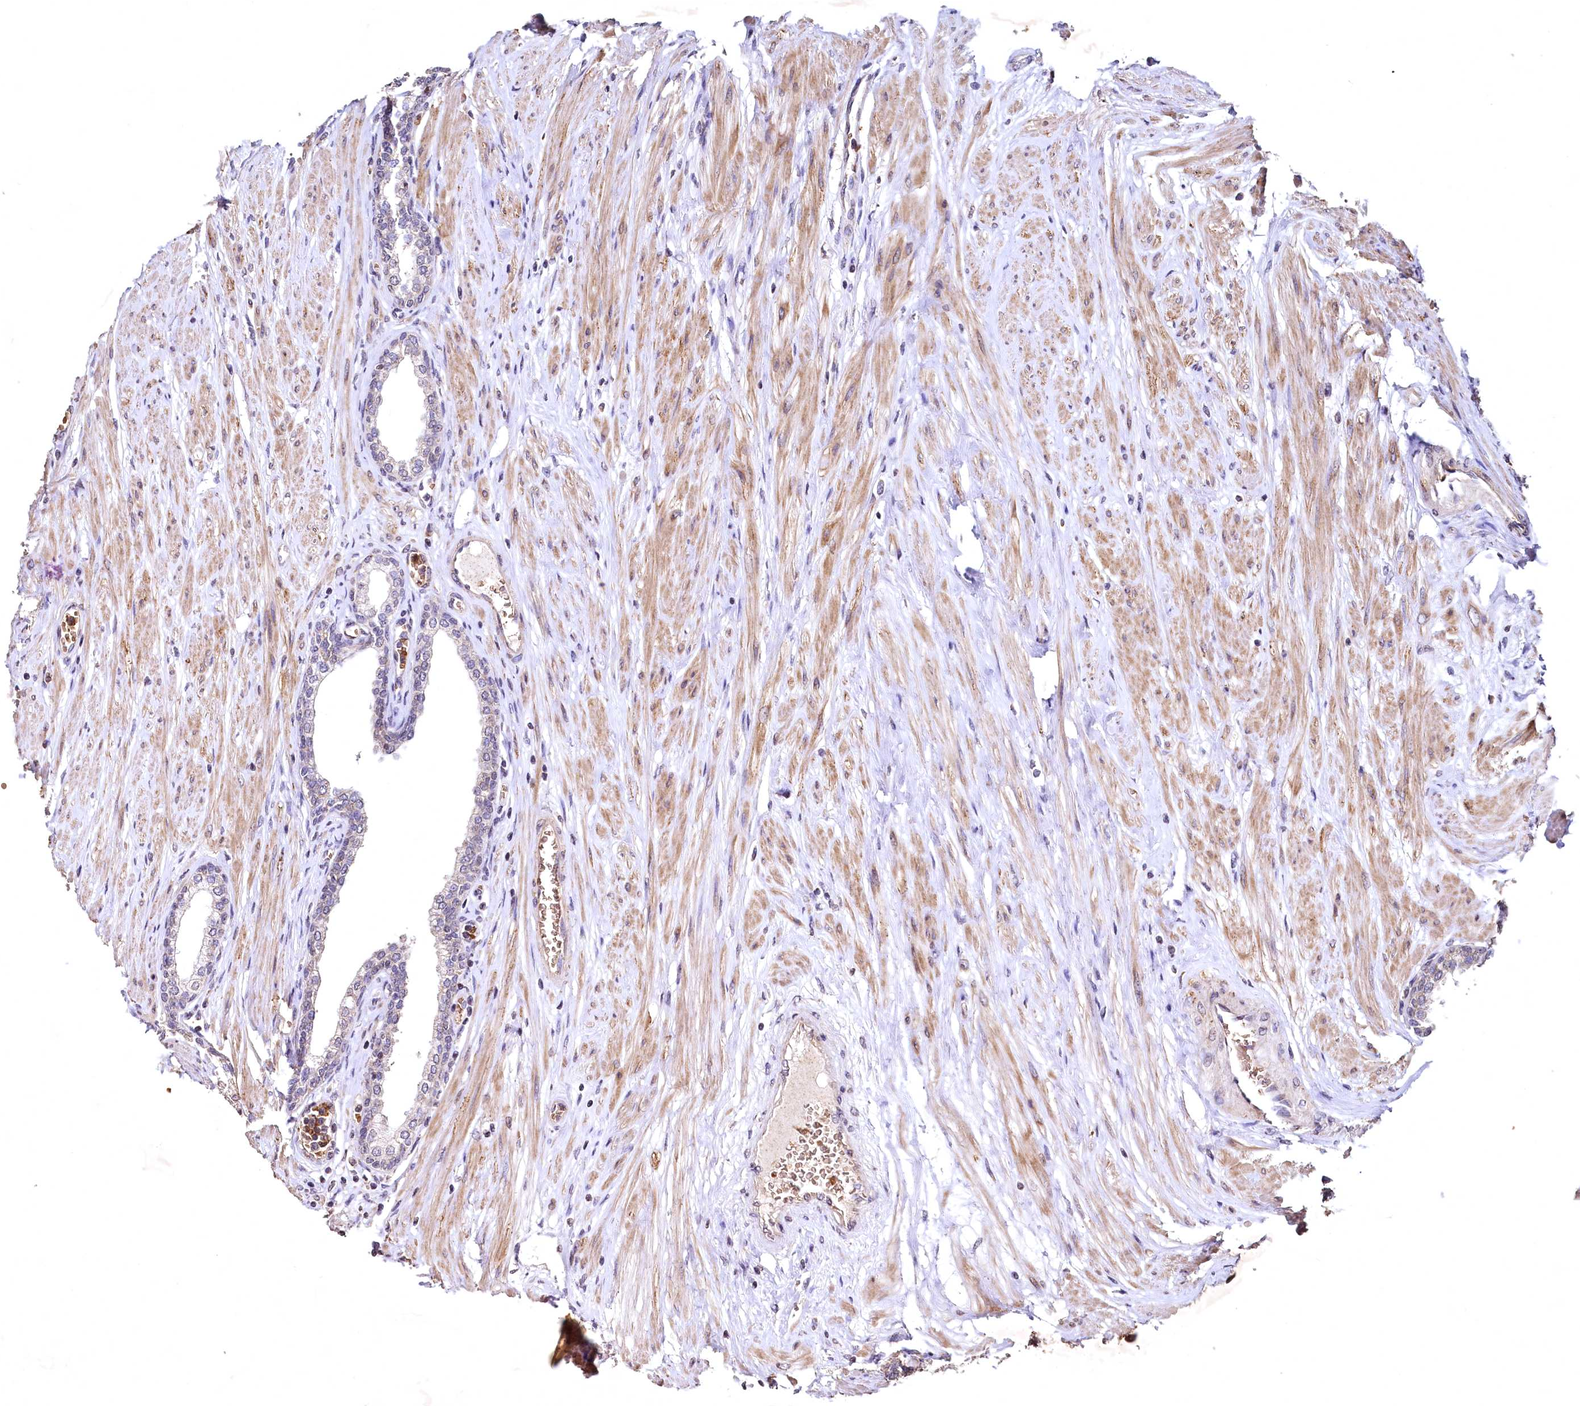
{"staining": {"intensity": "weak", "quantity": "<25%", "location": "cytoplasmic/membranous"}, "tissue": "prostate", "cell_type": "Glandular cells", "image_type": "normal", "snomed": [{"axis": "morphology", "description": "Normal tissue, NOS"}, {"axis": "morphology", "description": "Urothelial carcinoma, Low grade"}, {"axis": "topography", "description": "Urinary bladder"}, {"axis": "topography", "description": "Prostate"}], "caption": "Immunohistochemistry of normal prostate demonstrates no expression in glandular cells.", "gene": "SPTA1", "patient": {"sex": "male", "age": 60}}